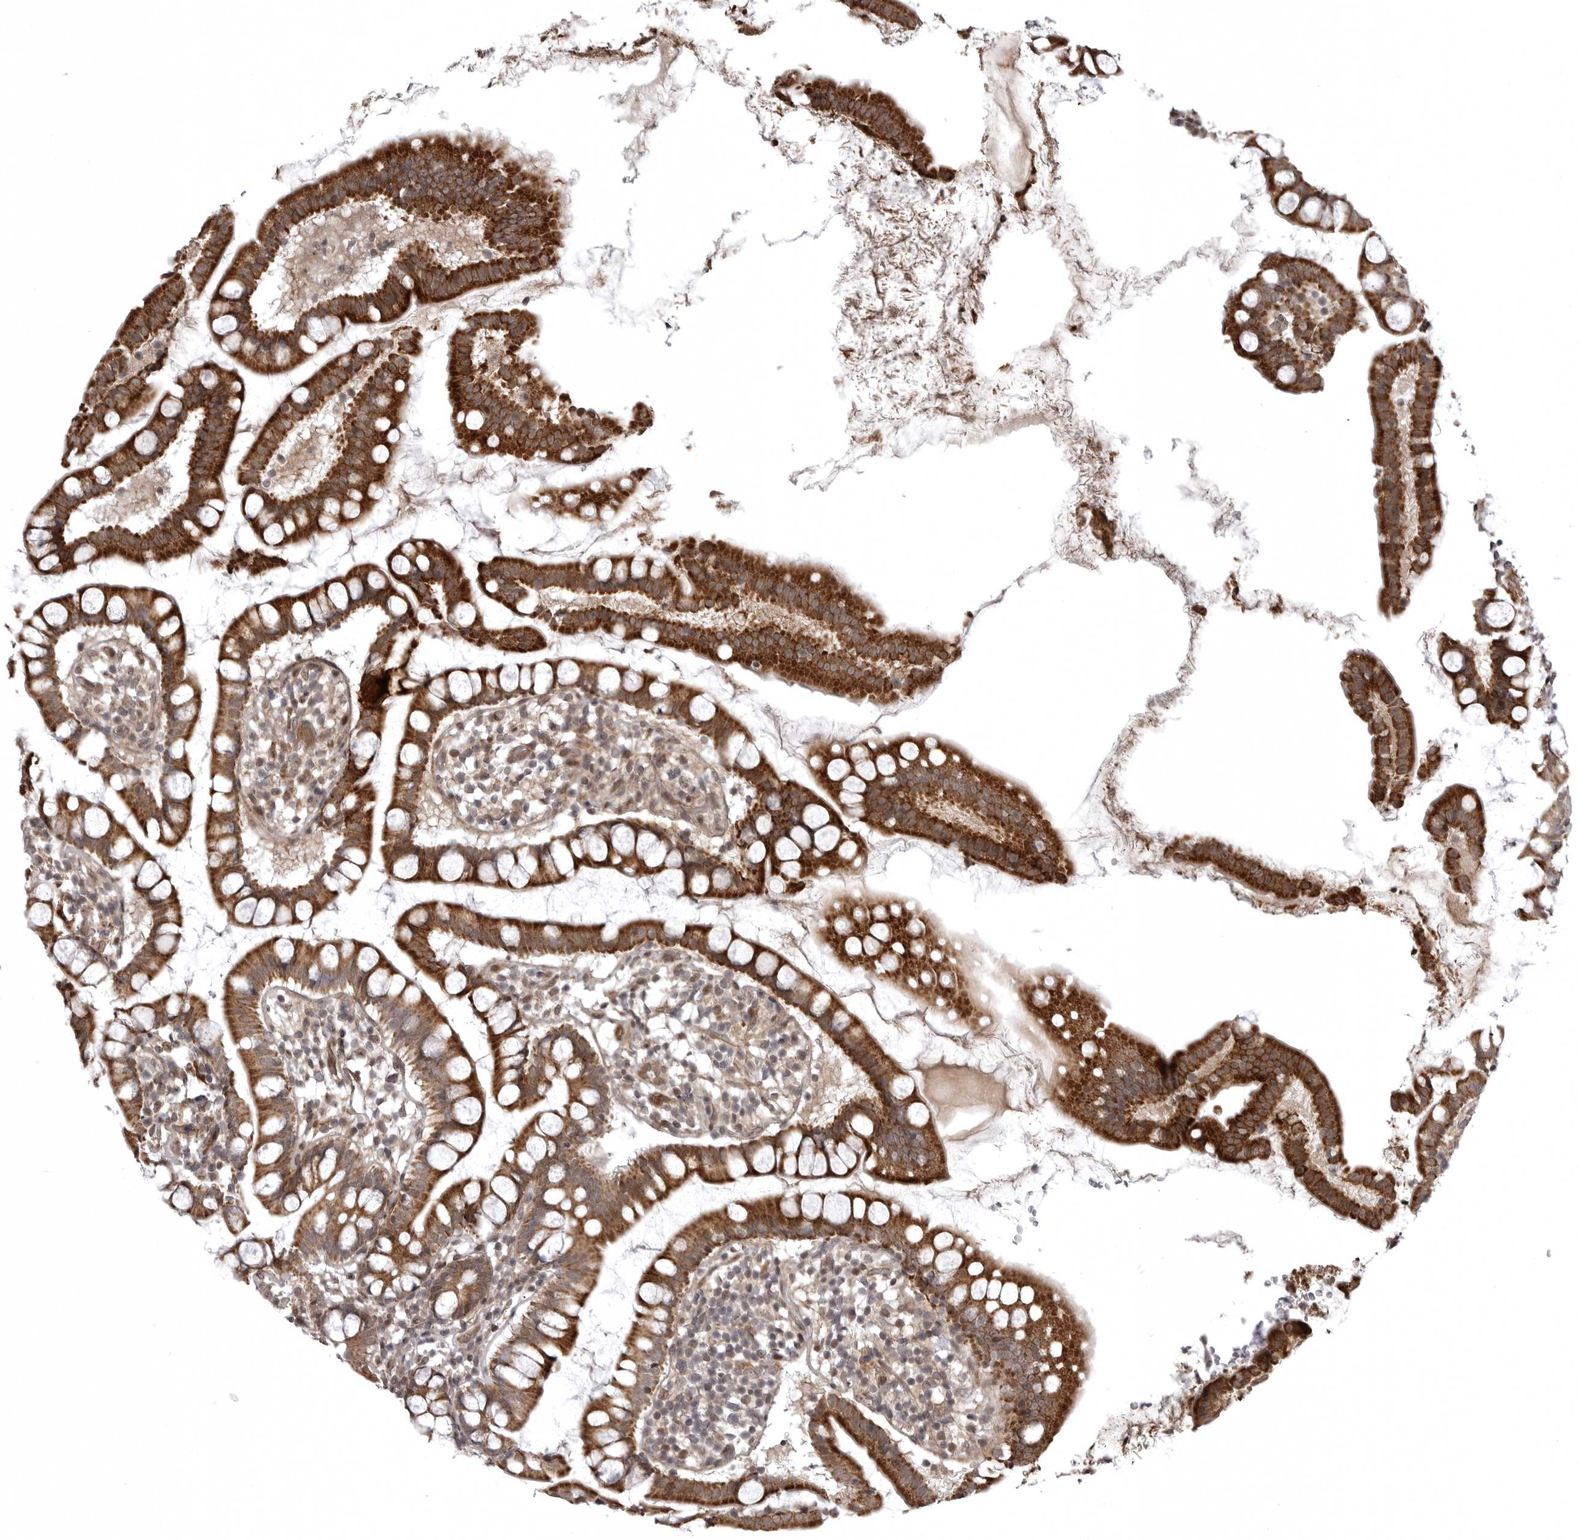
{"staining": {"intensity": "strong", "quantity": ">75%", "location": "cytoplasmic/membranous"}, "tissue": "small intestine", "cell_type": "Glandular cells", "image_type": "normal", "snomed": [{"axis": "morphology", "description": "Normal tissue, NOS"}, {"axis": "topography", "description": "Small intestine"}], "caption": "This micrograph displays normal small intestine stained with immunohistochemistry (IHC) to label a protein in brown. The cytoplasmic/membranous of glandular cells show strong positivity for the protein. Nuclei are counter-stained blue.", "gene": "SNX16", "patient": {"sex": "female", "age": 84}}